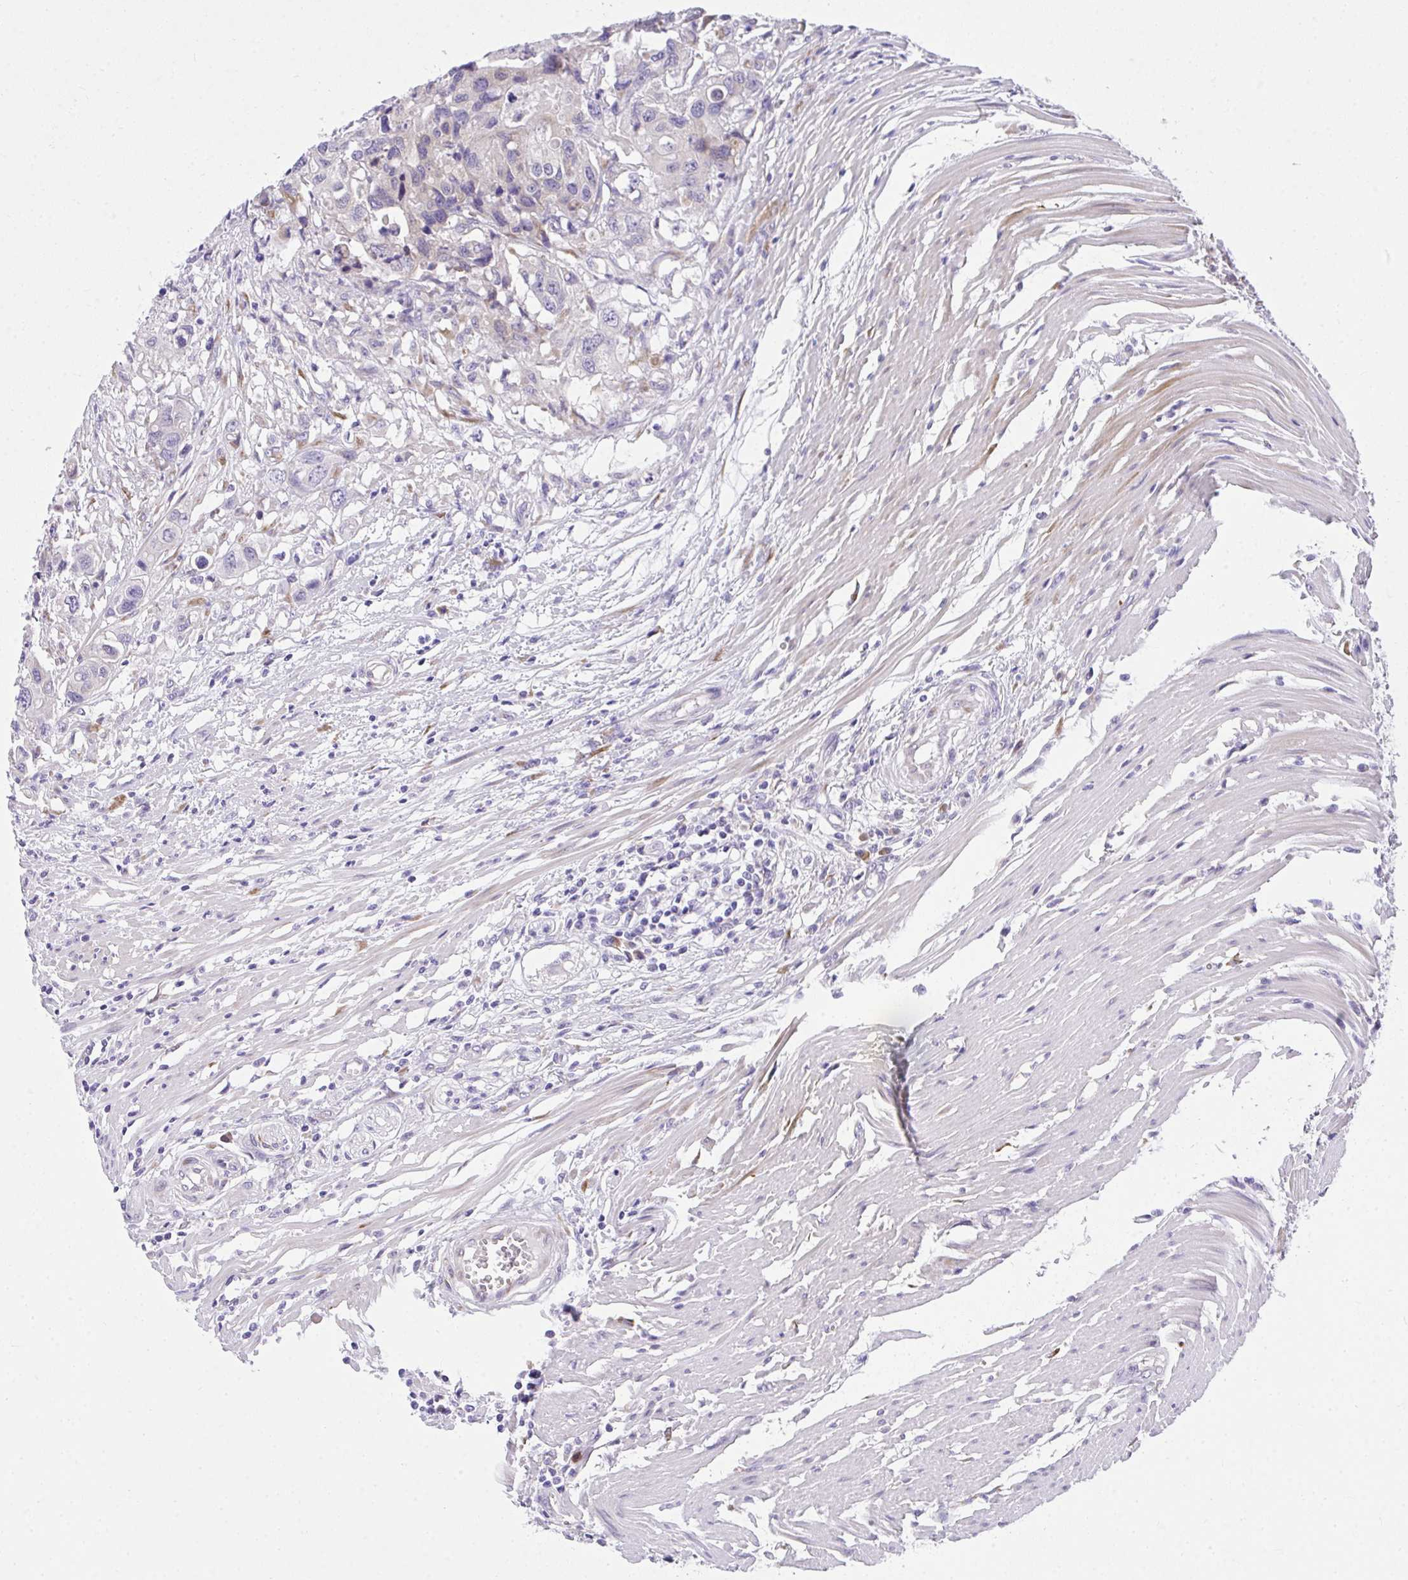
{"staining": {"intensity": "negative", "quantity": "none", "location": "none"}, "tissue": "colorectal cancer", "cell_type": "Tumor cells", "image_type": "cancer", "snomed": [{"axis": "morphology", "description": "Adenocarcinoma, NOS"}, {"axis": "topography", "description": "Colon"}], "caption": "High power microscopy micrograph of an immunohistochemistry (IHC) histopathology image of colorectal cancer (adenocarcinoma), revealing no significant staining in tumor cells.", "gene": "ADRA2C", "patient": {"sex": "male", "age": 77}}